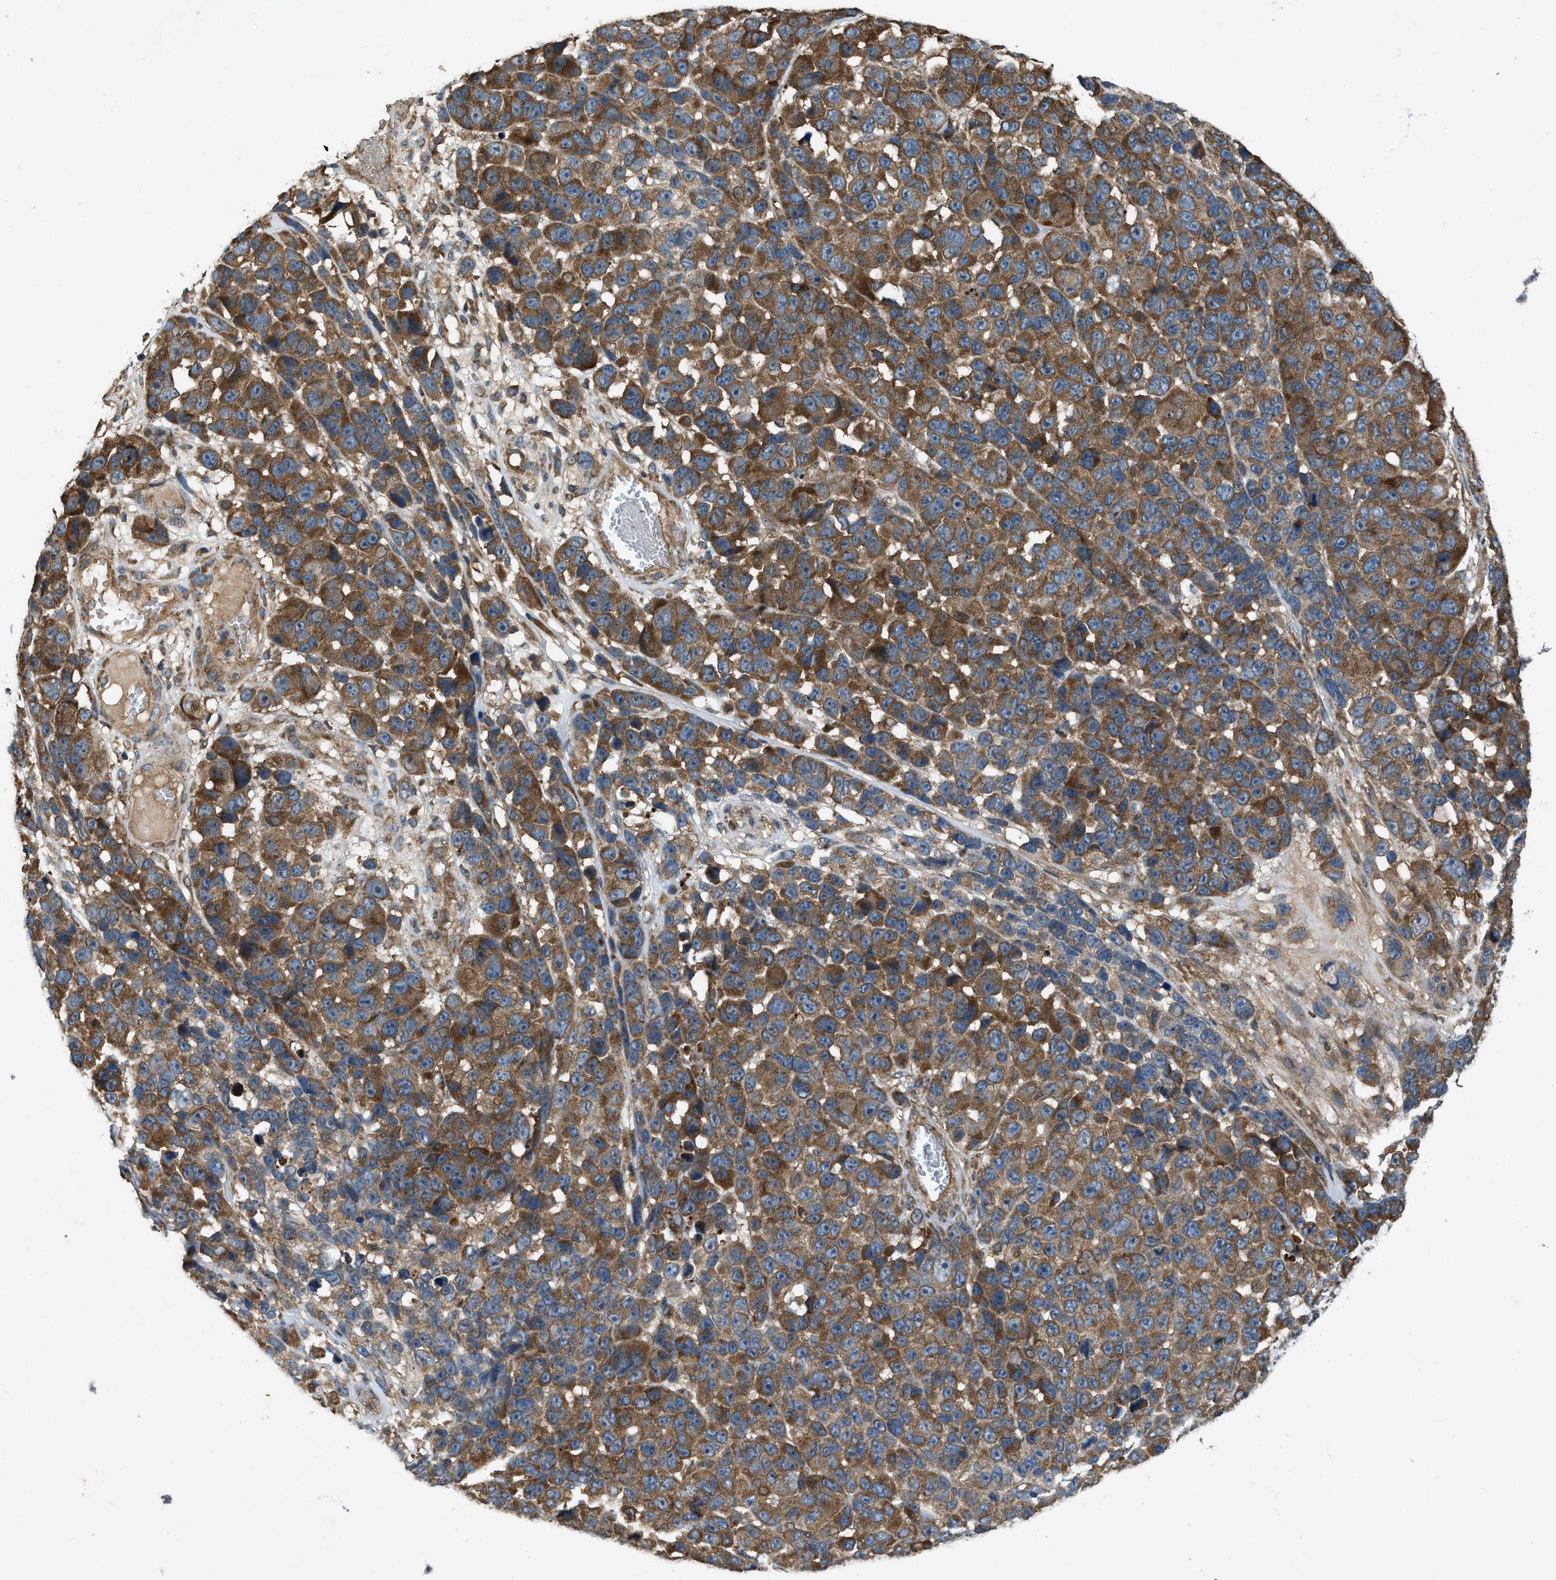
{"staining": {"intensity": "moderate", "quantity": ">75%", "location": "cytoplasmic/membranous"}, "tissue": "melanoma", "cell_type": "Tumor cells", "image_type": "cancer", "snomed": [{"axis": "morphology", "description": "Malignant melanoma, NOS"}, {"axis": "topography", "description": "Skin"}], "caption": "Immunohistochemistry of malignant melanoma displays medium levels of moderate cytoplasmic/membranous positivity in about >75% of tumor cells.", "gene": "PDP2", "patient": {"sex": "male", "age": 53}}